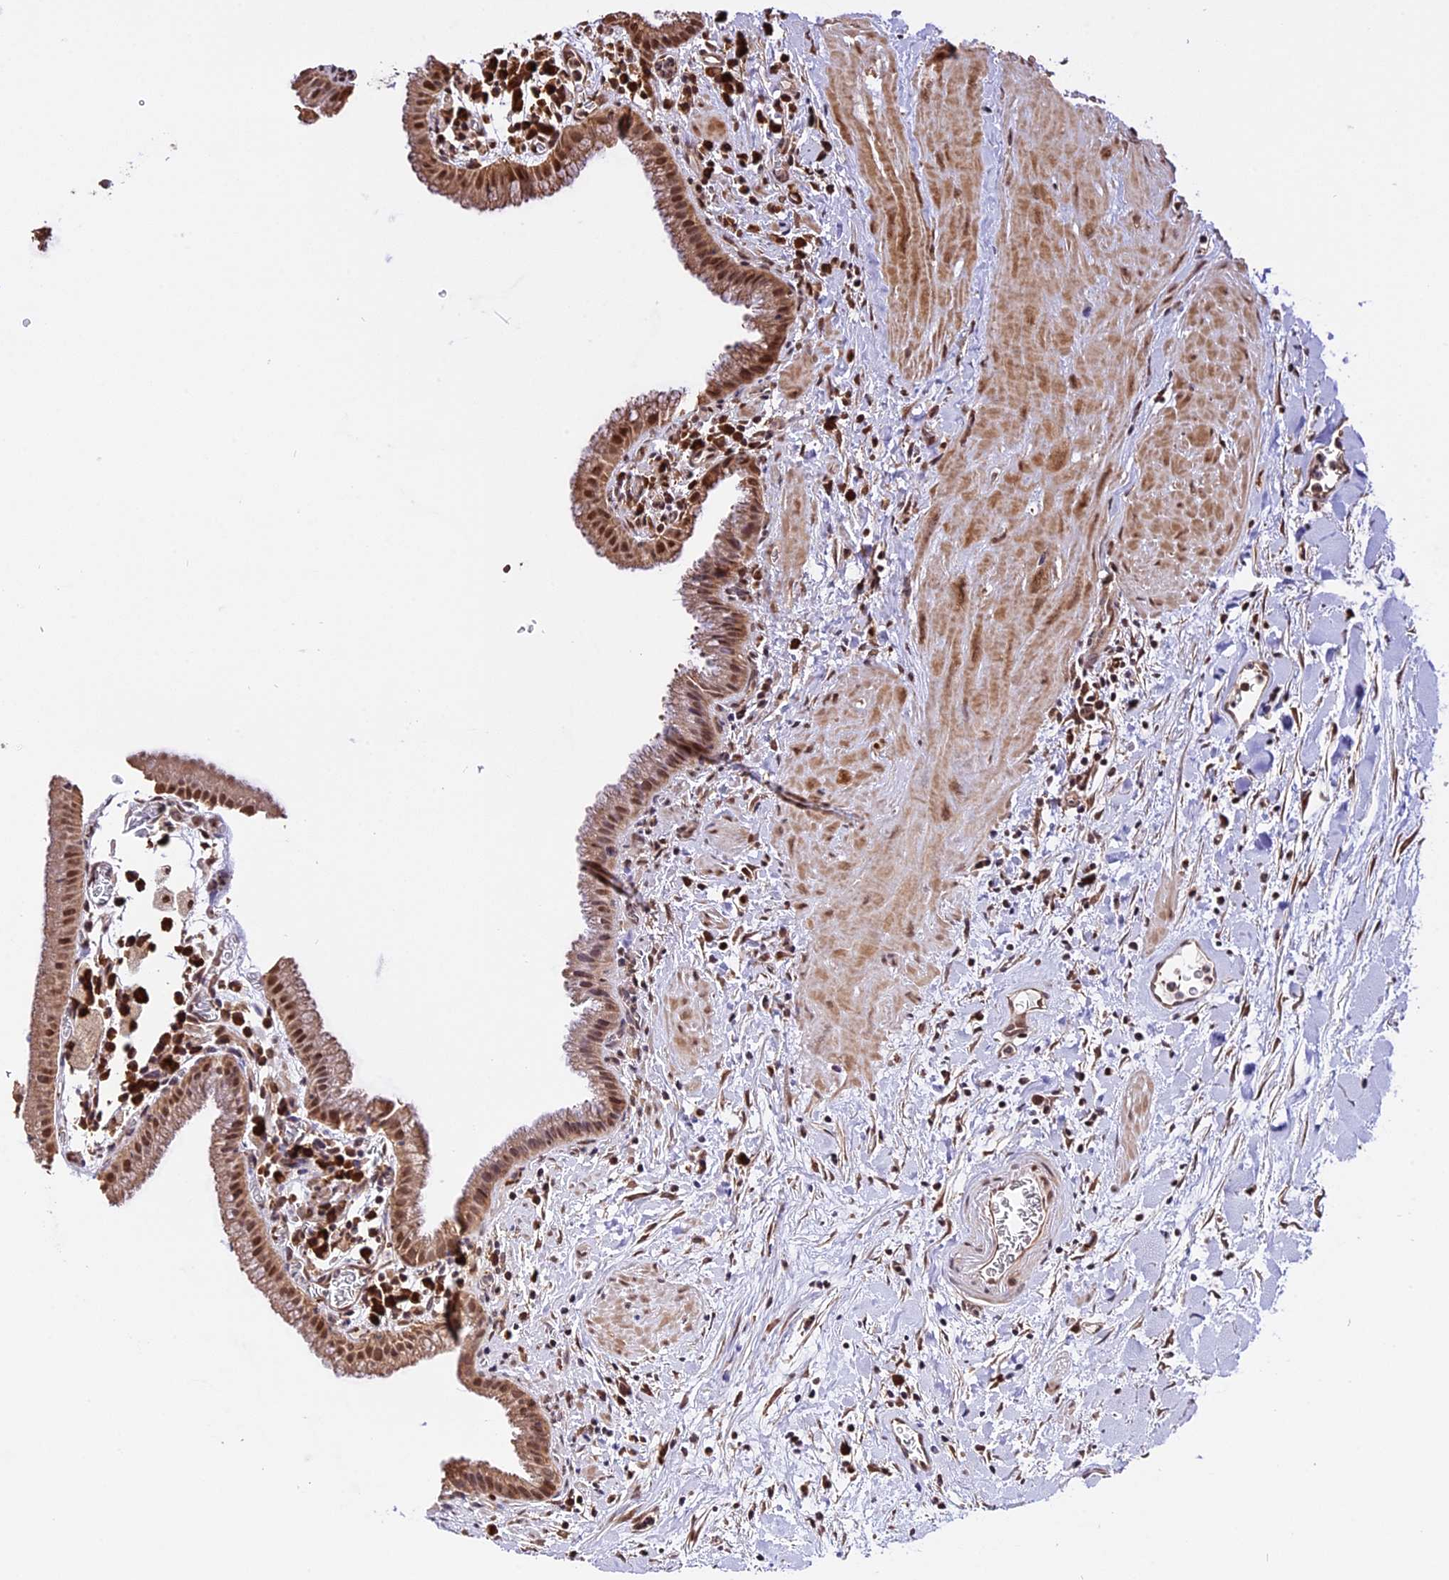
{"staining": {"intensity": "moderate", "quantity": ">75%", "location": "cytoplasmic/membranous,nuclear"}, "tissue": "gallbladder", "cell_type": "Glandular cells", "image_type": "normal", "snomed": [{"axis": "morphology", "description": "Normal tissue, NOS"}, {"axis": "topography", "description": "Gallbladder"}], "caption": "Brown immunohistochemical staining in benign gallbladder reveals moderate cytoplasmic/membranous,nuclear staining in approximately >75% of glandular cells.", "gene": "HERPUD1", "patient": {"sex": "male", "age": 78}}